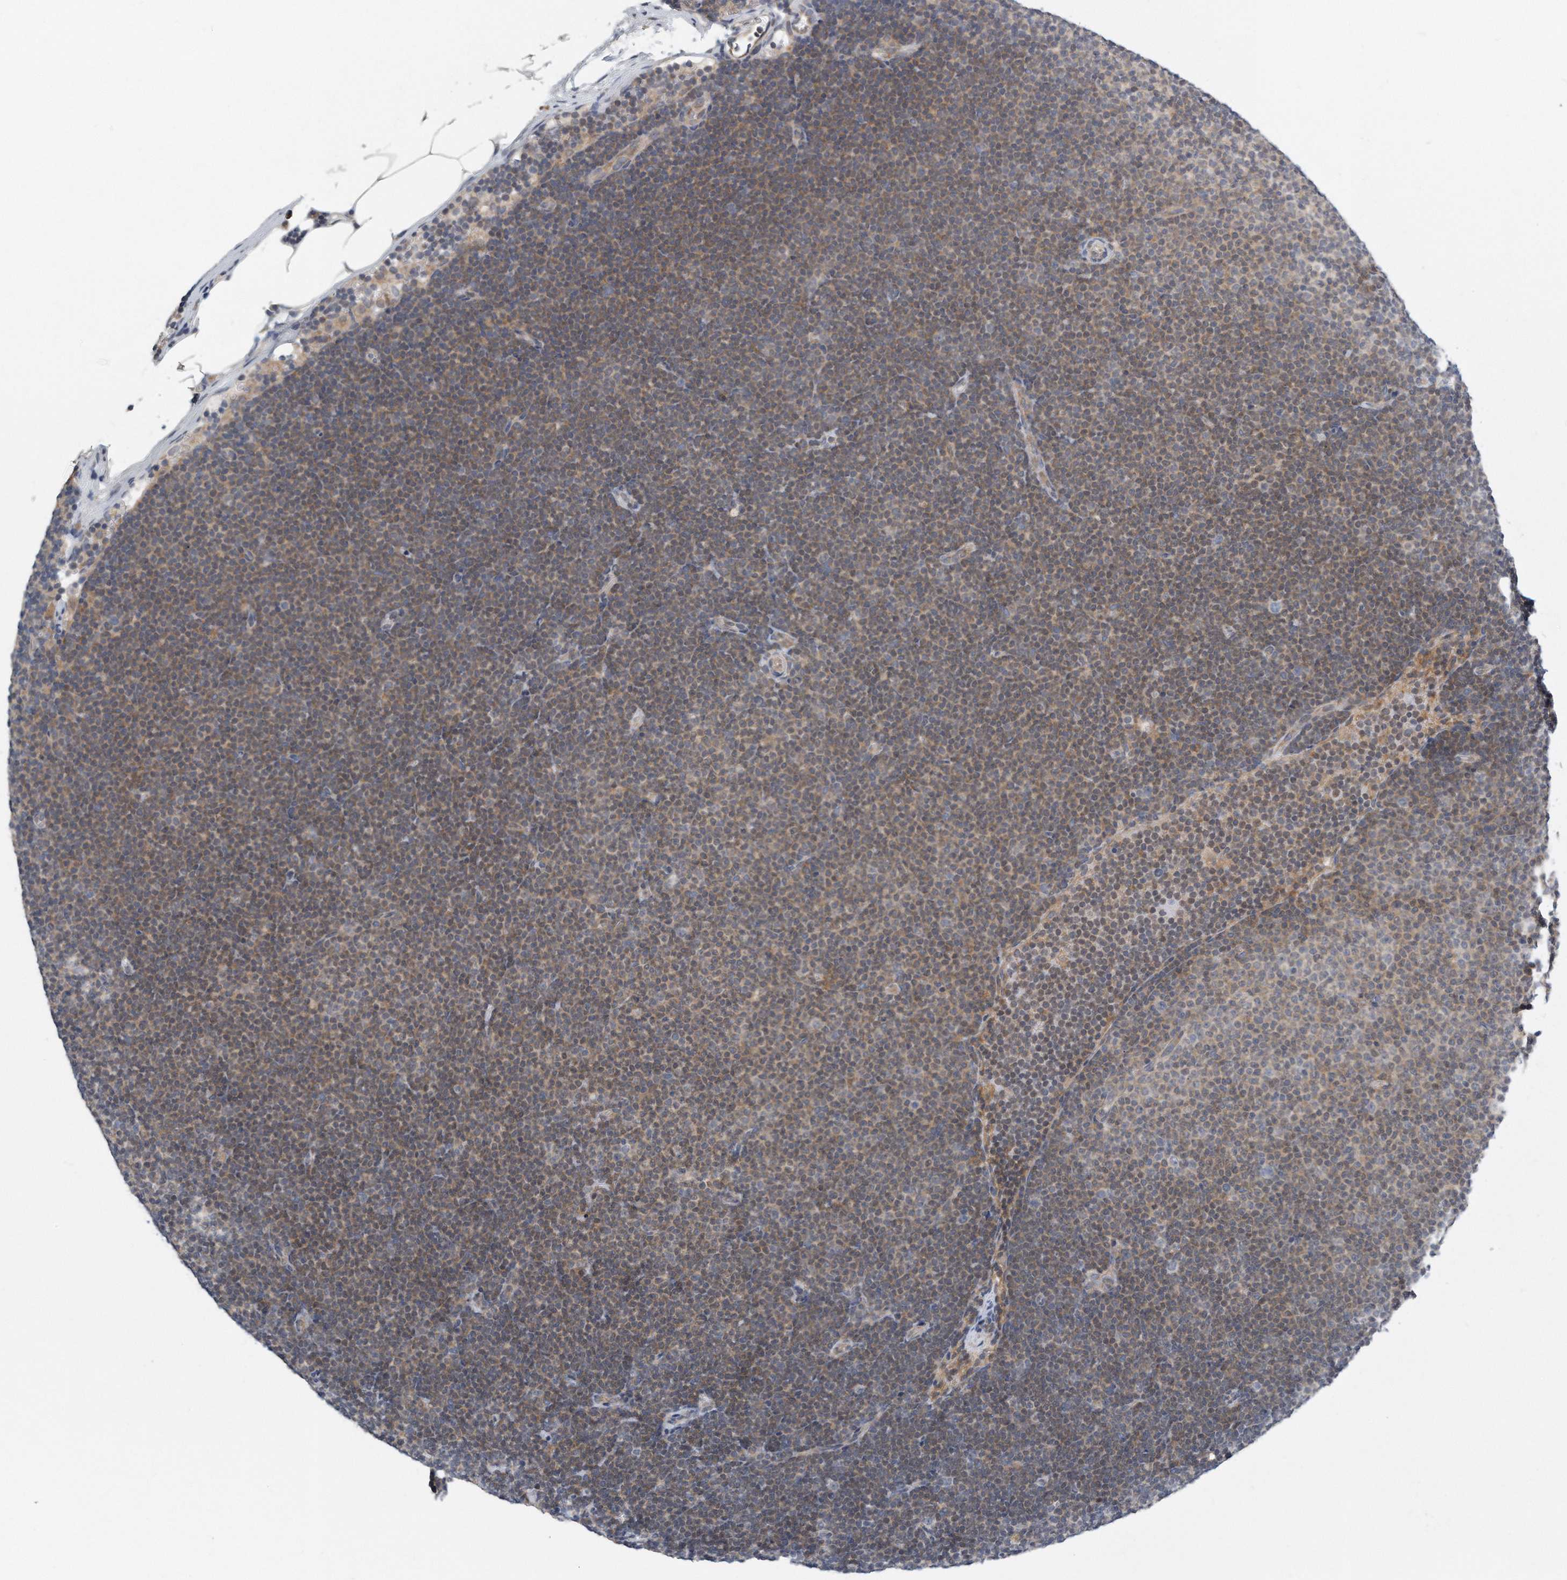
{"staining": {"intensity": "weak", "quantity": "25%-75%", "location": "cytoplasmic/membranous"}, "tissue": "lymphoma", "cell_type": "Tumor cells", "image_type": "cancer", "snomed": [{"axis": "morphology", "description": "Malignant lymphoma, non-Hodgkin's type, Low grade"}, {"axis": "topography", "description": "Lymph node"}], "caption": "Immunohistochemical staining of lymphoma exhibits weak cytoplasmic/membranous protein positivity in about 25%-75% of tumor cells.", "gene": "VLDLR", "patient": {"sex": "female", "age": 53}}